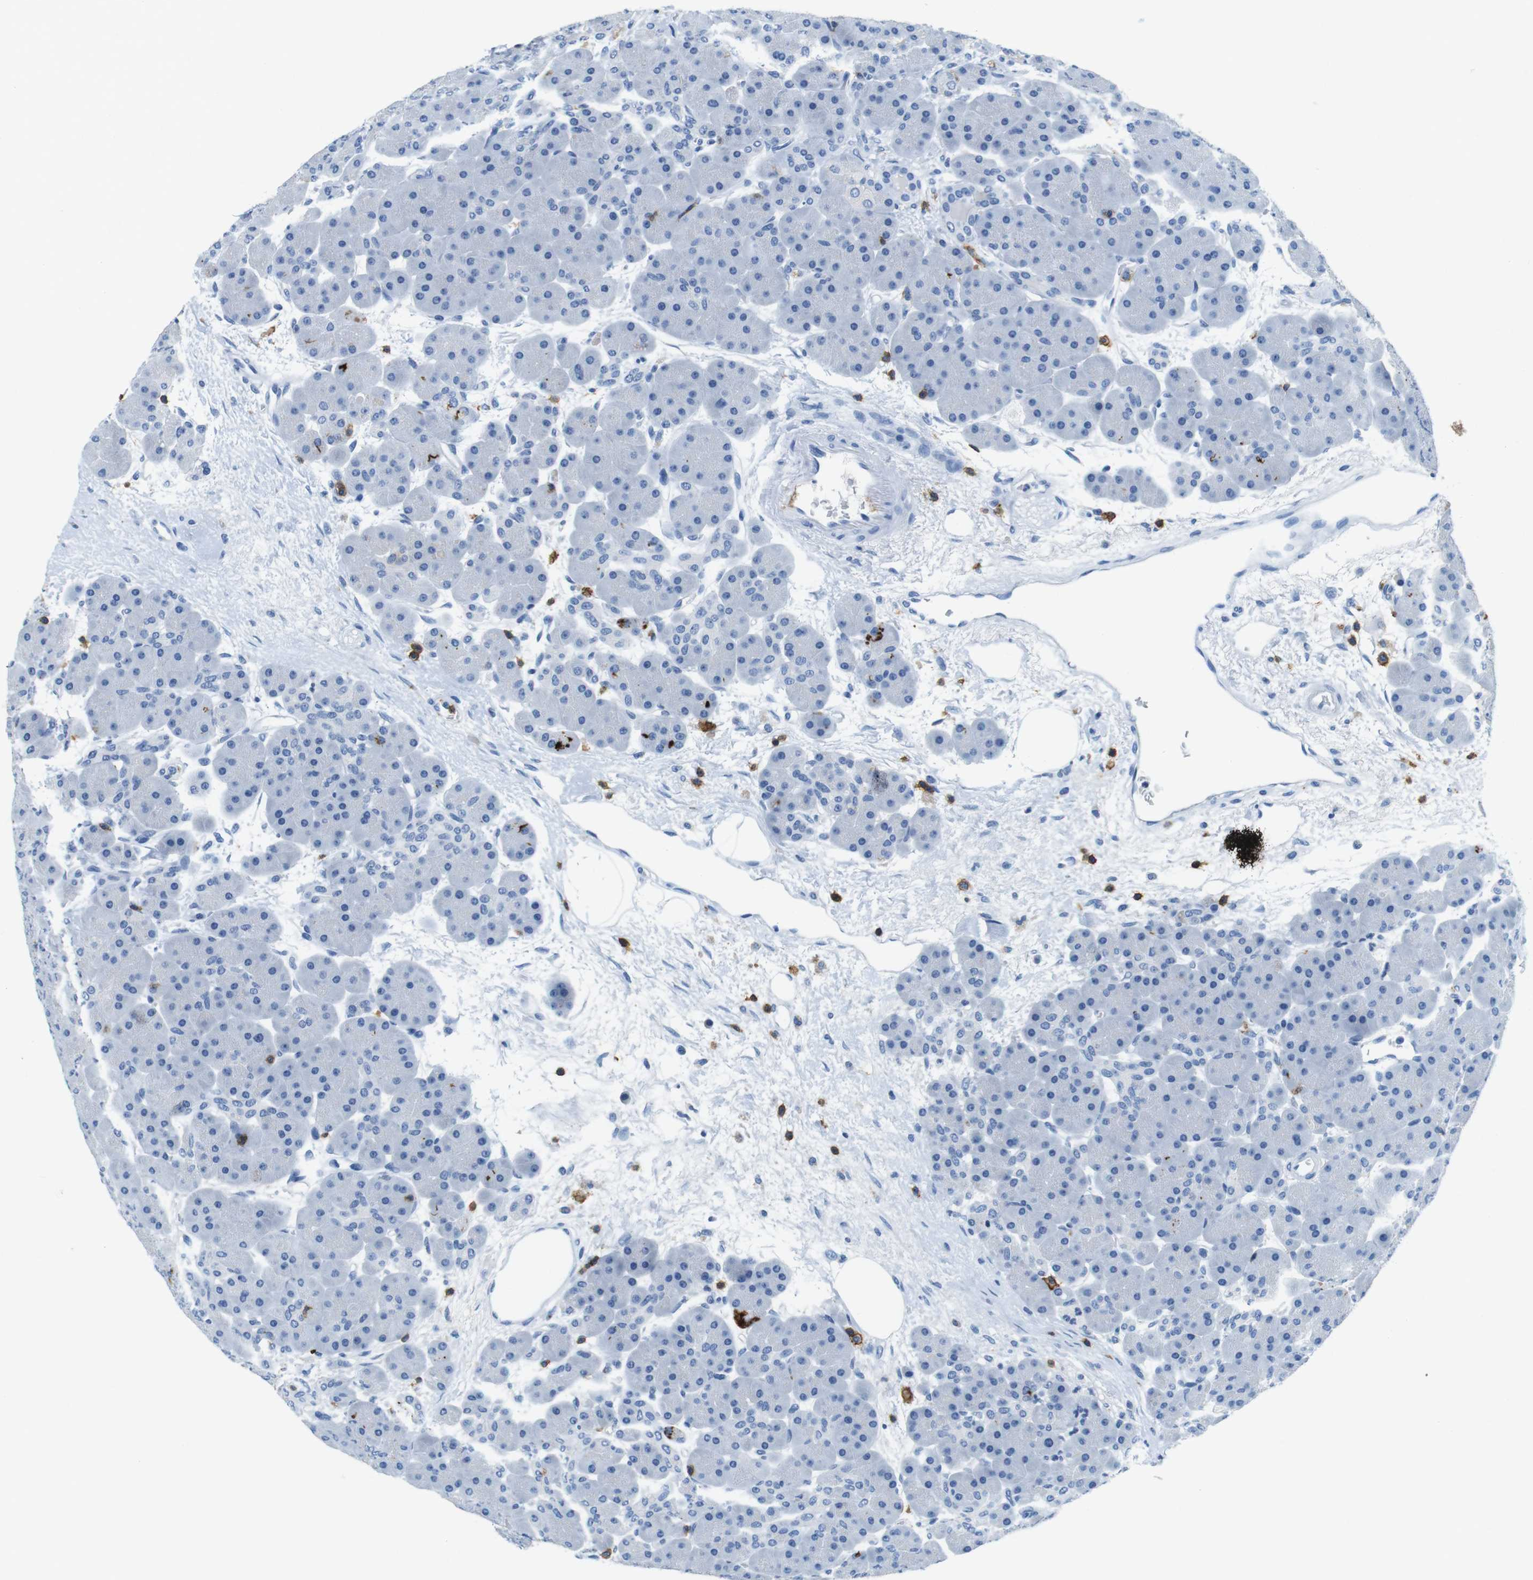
{"staining": {"intensity": "negative", "quantity": "none", "location": "none"}, "tissue": "pancreas", "cell_type": "Exocrine glandular cells", "image_type": "normal", "snomed": [{"axis": "morphology", "description": "Normal tissue, NOS"}, {"axis": "topography", "description": "Pancreas"}], "caption": "This histopathology image is of unremarkable pancreas stained with immunohistochemistry to label a protein in brown with the nuclei are counter-stained blue. There is no staining in exocrine glandular cells.", "gene": "LAT", "patient": {"sex": "male", "age": 66}}